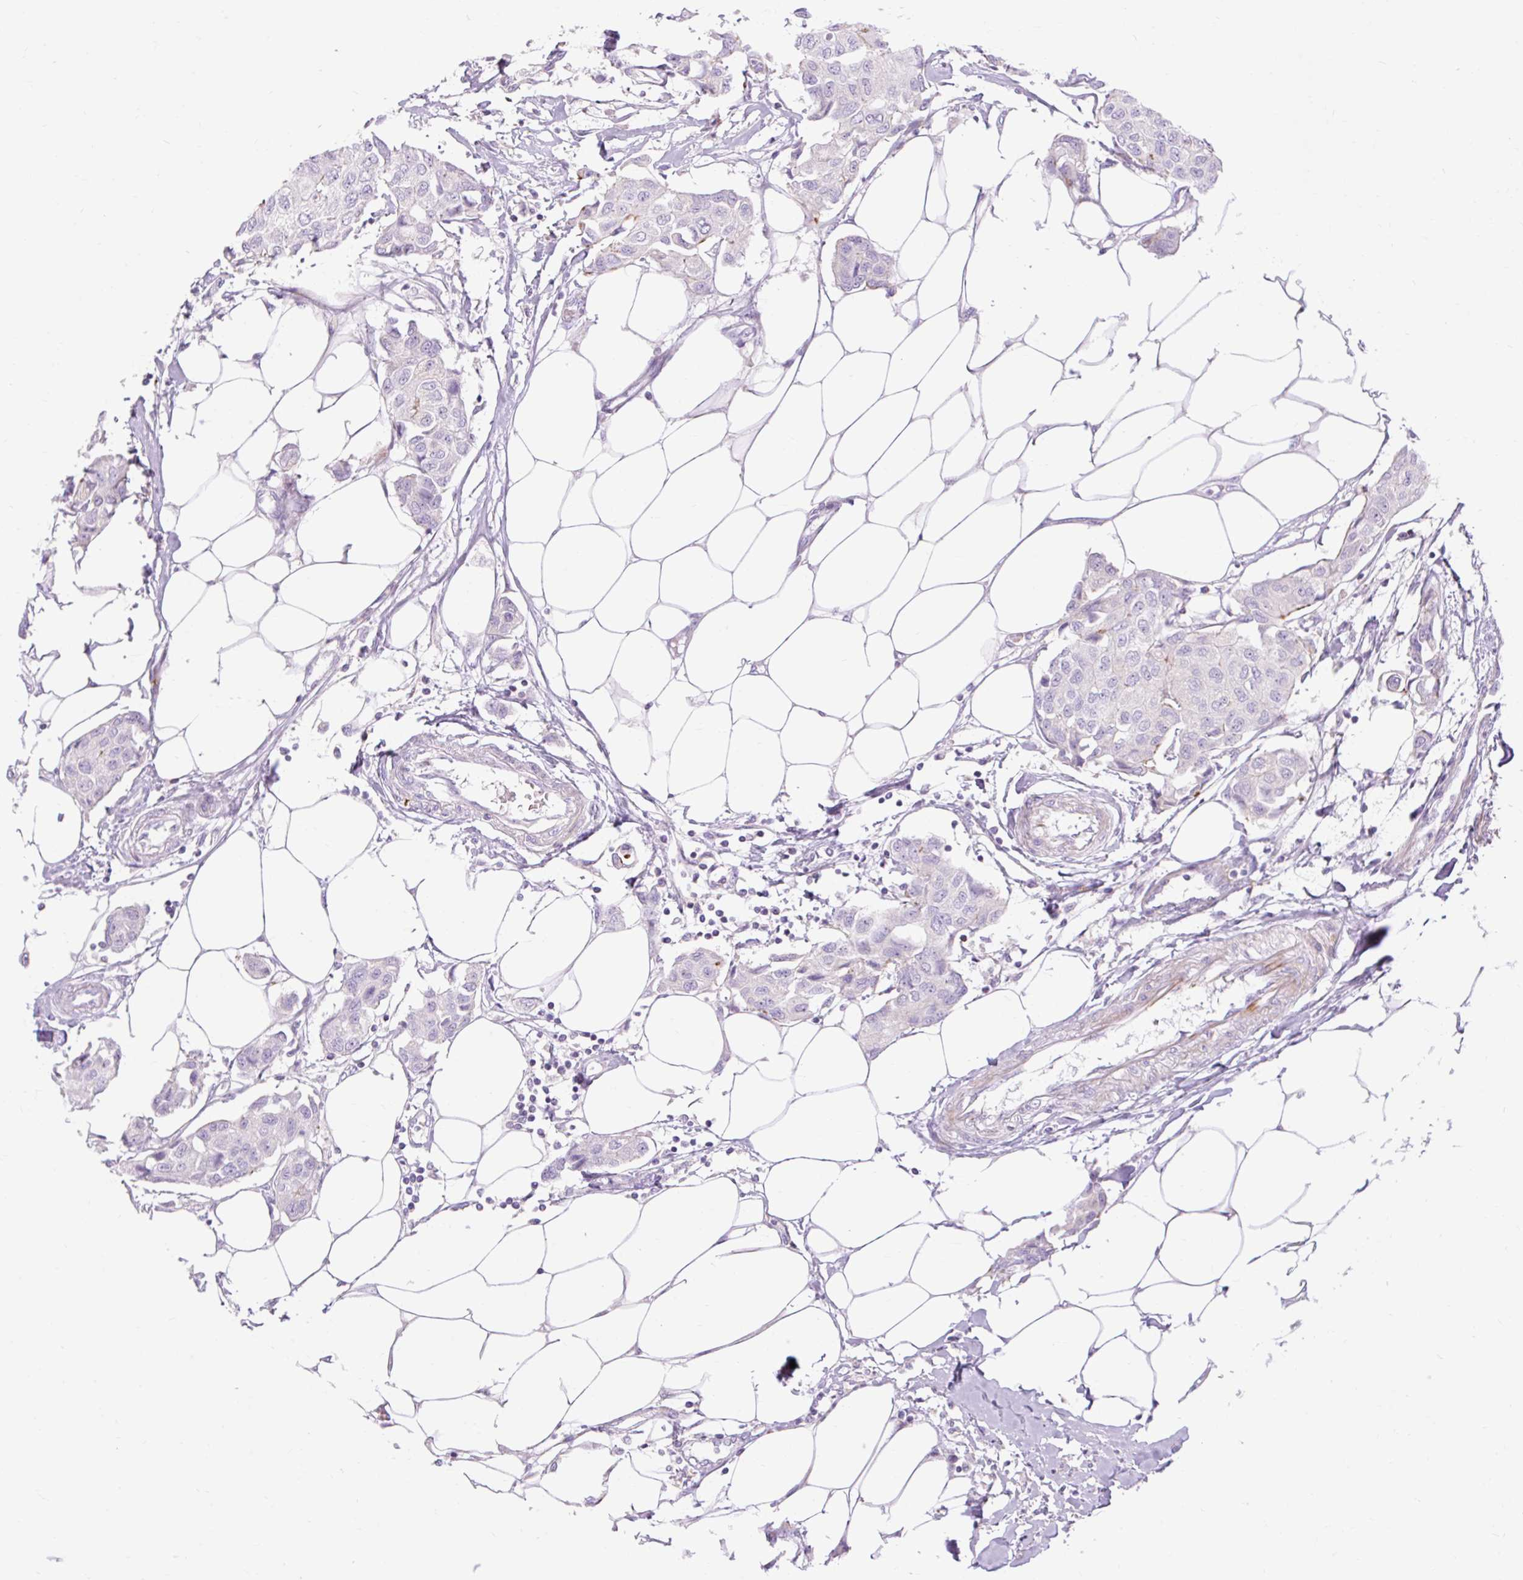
{"staining": {"intensity": "strong", "quantity": "<25%", "location": "cytoplasmic/membranous"}, "tissue": "breast cancer", "cell_type": "Tumor cells", "image_type": "cancer", "snomed": [{"axis": "morphology", "description": "Duct carcinoma"}, {"axis": "topography", "description": "Breast"}, {"axis": "topography", "description": "Lymph node"}], "caption": "Brown immunohistochemical staining in human breast cancer reveals strong cytoplasmic/membranous positivity in about <25% of tumor cells. Using DAB (brown) and hematoxylin (blue) stains, captured at high magnification using brightfield microscopy.", "gene": "CORO7-PAM16", "patient": {"sex": "female", "age": 80}}